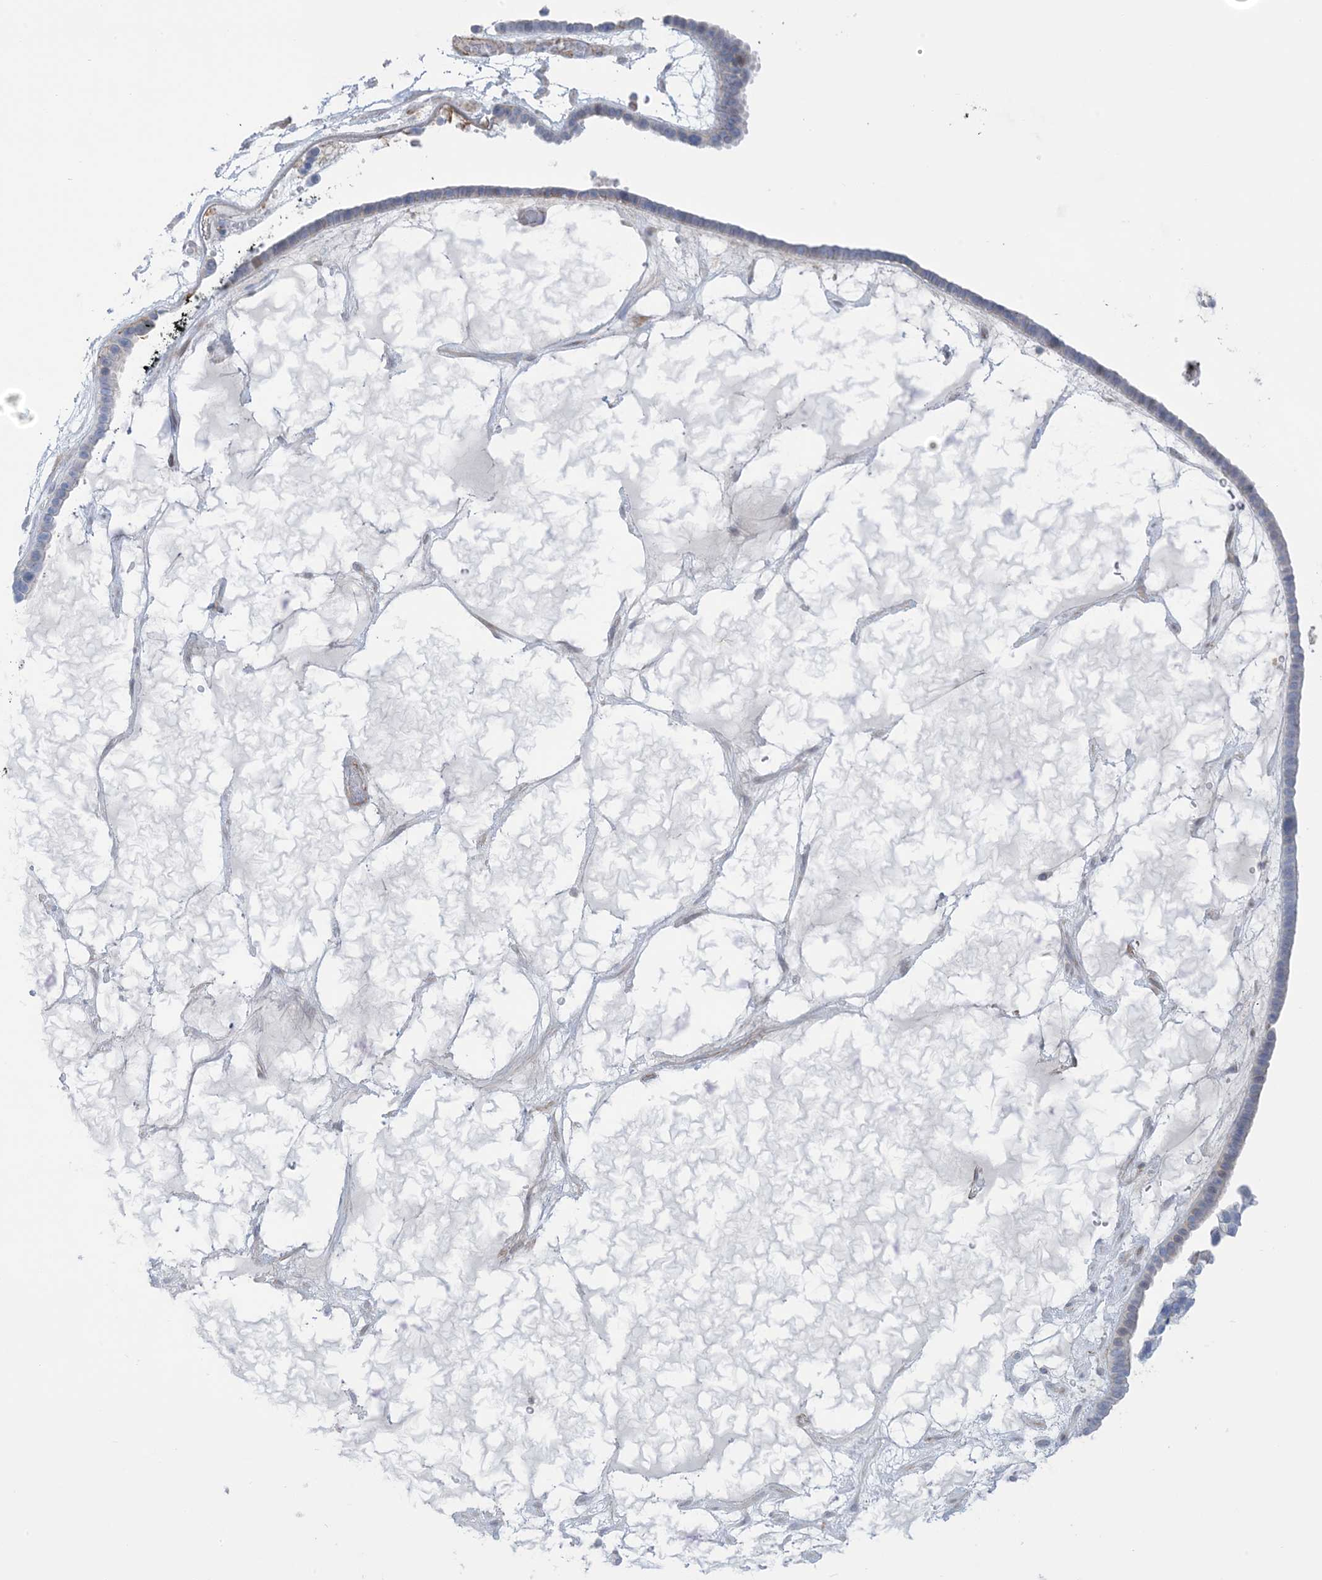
{"staining": {"intensity": "negative", "quantity": "none", "location": "none"}, "tissue": "ovarian cancer", "cell_type": "Tumor cells", "image_type": "cancer", "snomed": [{"axis": "morphology", "description": "Cystadenocarcinoma, serous, NOS"}, {"axis": "topography", "description": "Ovary"}], "caption": "Tumor cells show no significant positivity in ovarian cancer.", "gene": "ICMT", "patient": {"sex": "female", "age": 56}}